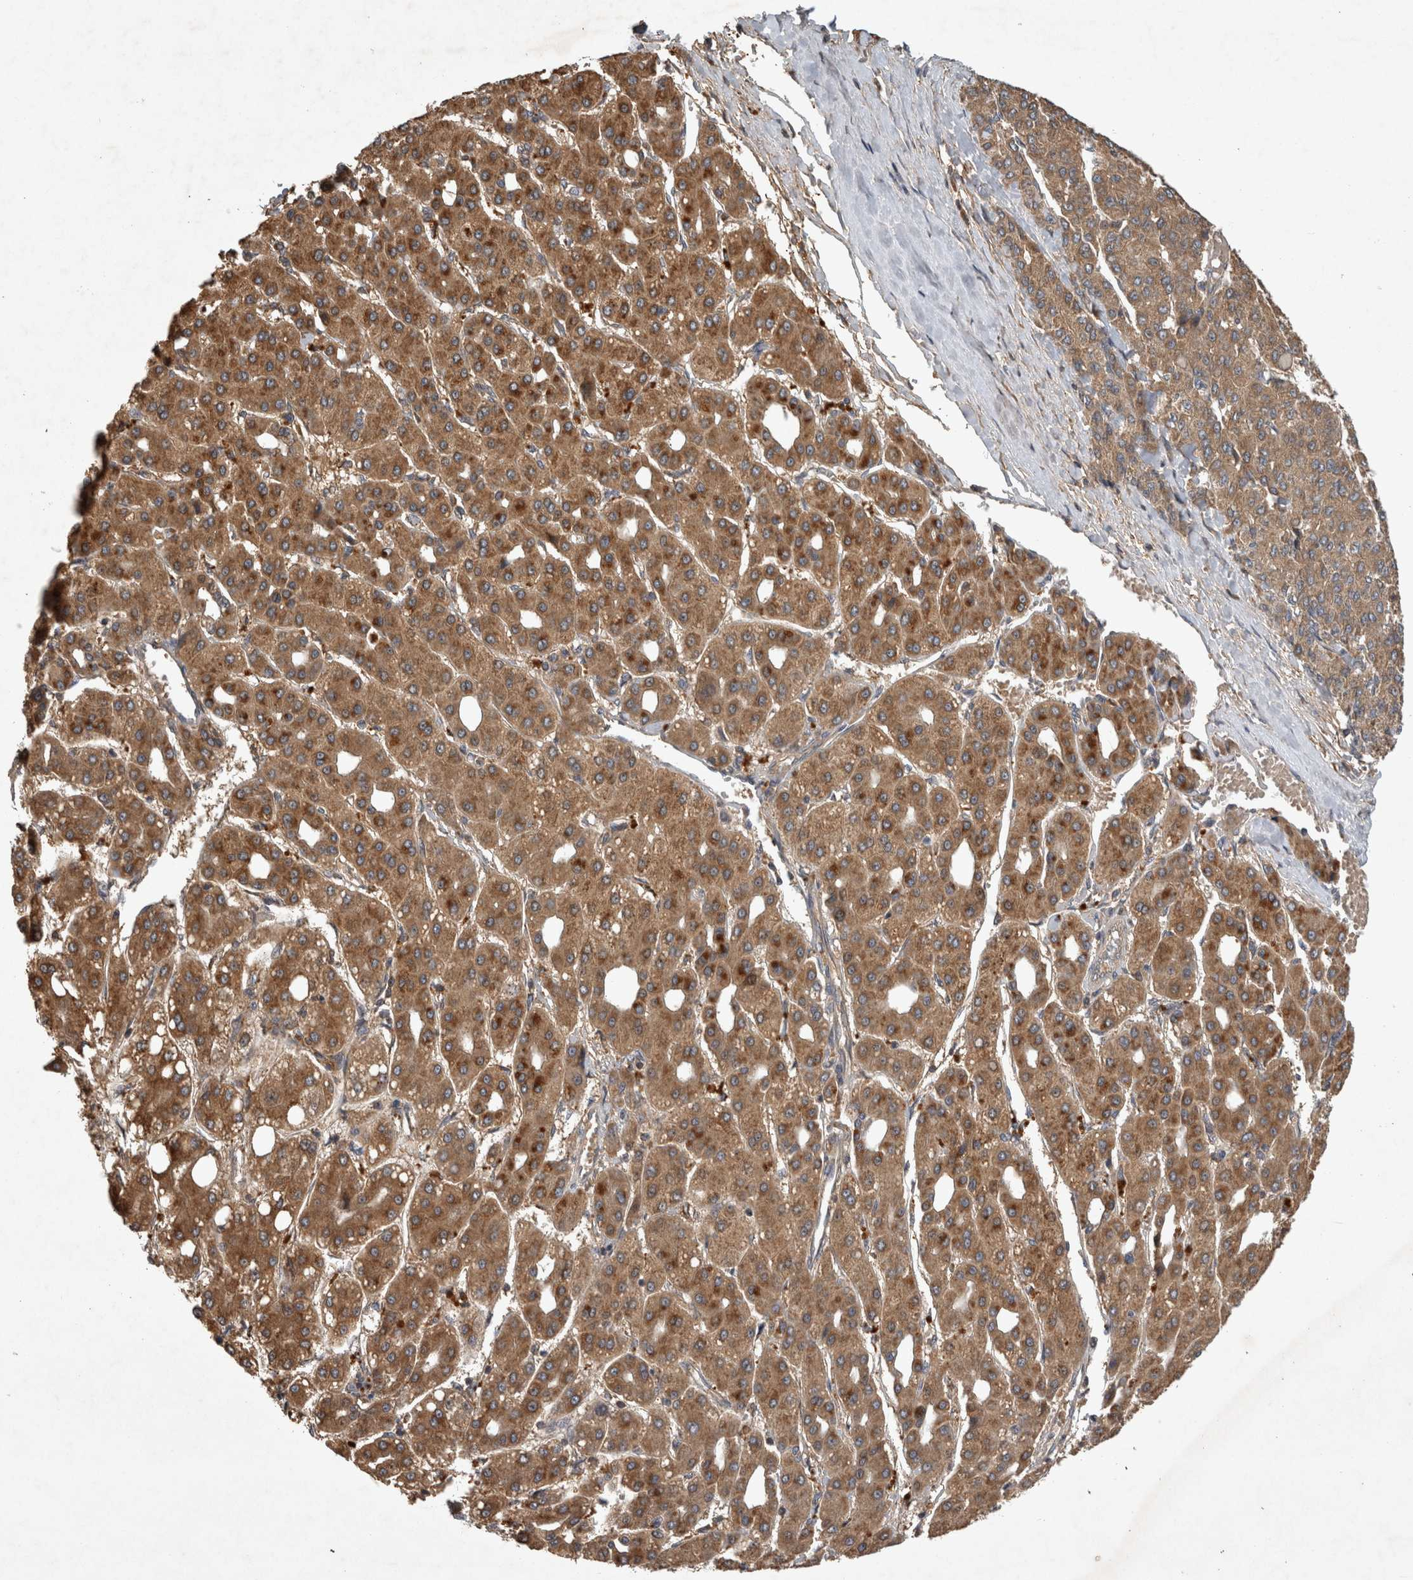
{"staining": {"intensity": "moderate", "quantity": ">75%", "location": "cytoplasmic/membranous"}, "tissue": "liver cancer", "cell_type": "Tumor cells", "image_type": "cancer", "snomed": [{"axis": "morphology", "description": "Carcinoma, Hepatocellular, NOS"}, {"axis": "topography", "description": "Liver"}], "caption": "Liver cancer (hepatocellular carcinoma) stained with a brown dye demonstrates moderate cytoplasmic/membranous positive expression in approximately >75% of tumor cells.", "gene": "TRMT61B", "patient": {"sex": "male", "age": 65}}